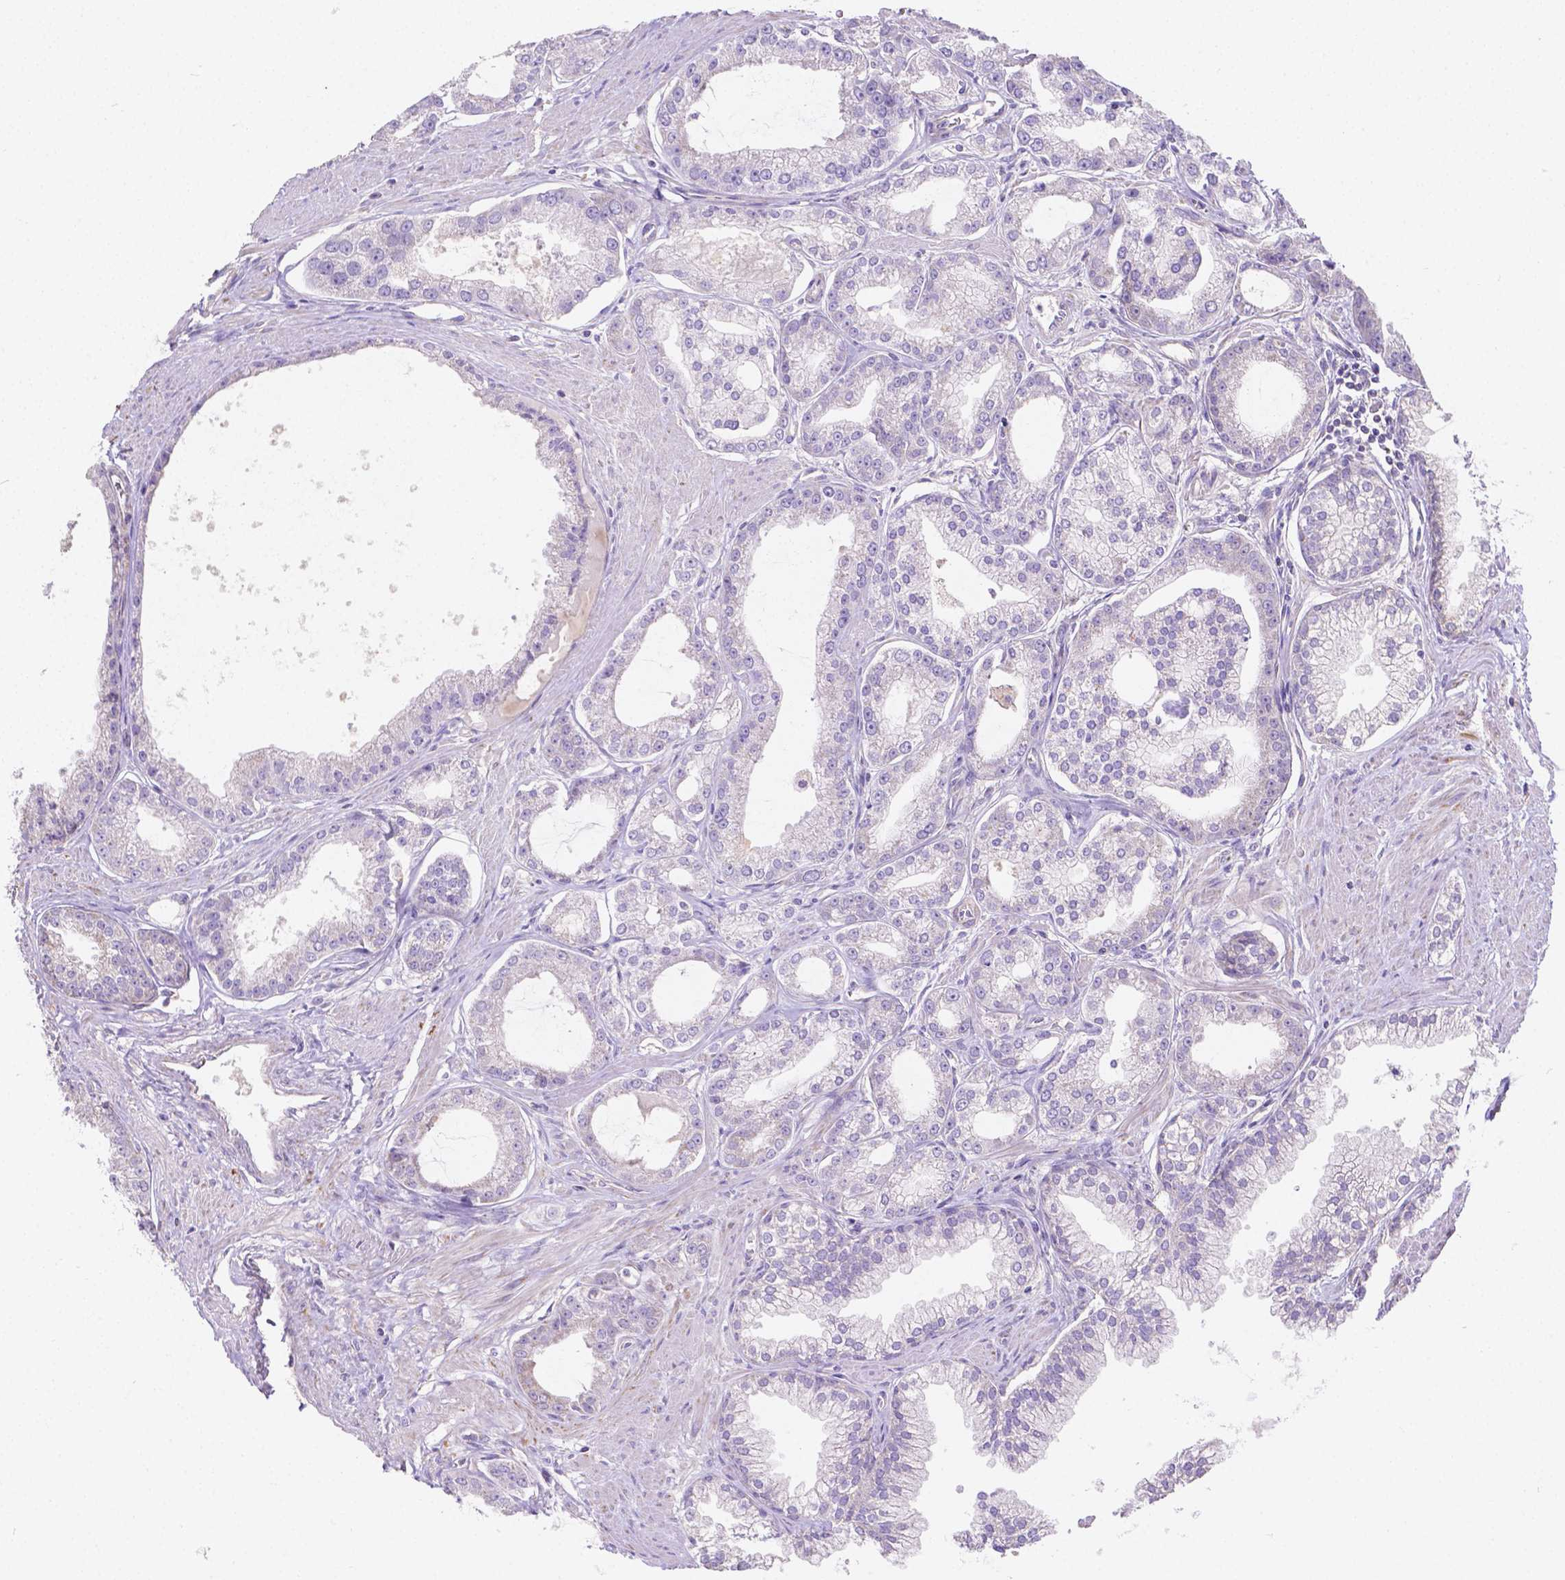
{"staining": {"intensity": "weak", "quantity": "25%-75%", "location": "cytoplasmic/membranous"}, "tissue": "prostate cancer", "cell_type": "Tumor cells", "image_type": "cancer", "snomed": [{"axis": "morphology", "description": "Adenocarcinoma, NOS"}, {"axis": "topography", "description": "Prostate"}], "caption": "A high-resolution histopathology image shows IHC staining of adenocarcinoma (prostate), which exhibits weak cytoplasmic/membranous positivity in approximately 25%-75% of tumor cells.", "gene": "SGTB", "patient": {"sex": "male", "age": 71}}